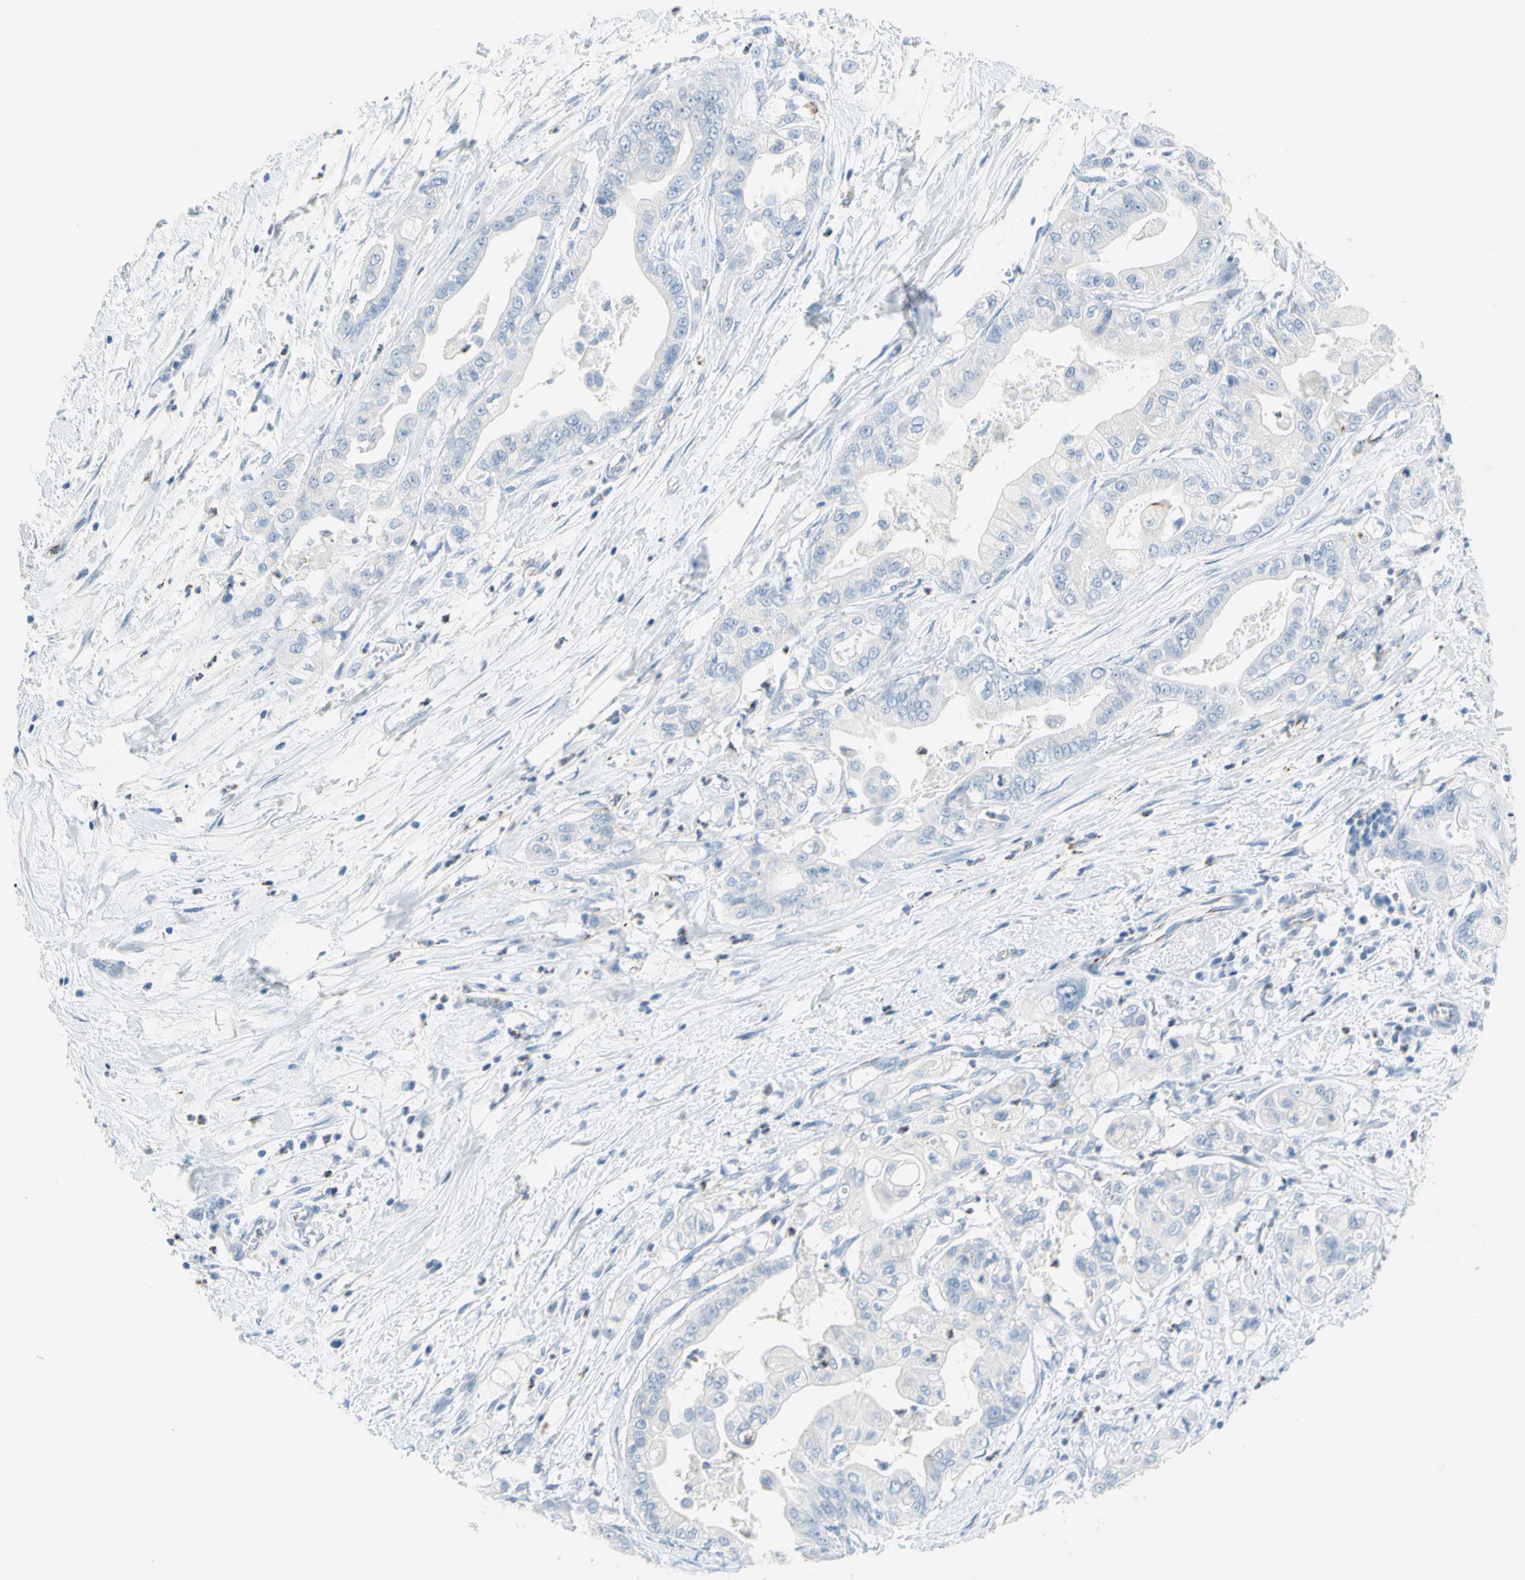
{"staining": {"intensity": "negative", "quantity": "none", "location": "none"}, "tissue": "pancreatic cancer", "cell_type": "Tumor cells", "image_type": "cancer", "snomed": [{"axis": "morphology", "description": "Adenocarcinoma, NOS"}, {"axis": "topography", "description": "Pancreas"}], "caption": "Pancreatic cancer was stained to show a protein in brown. There is no significant staining in tumor cells.", "gene": "CYSLTR1", "patient": {"sex": "female", "age": 75}}